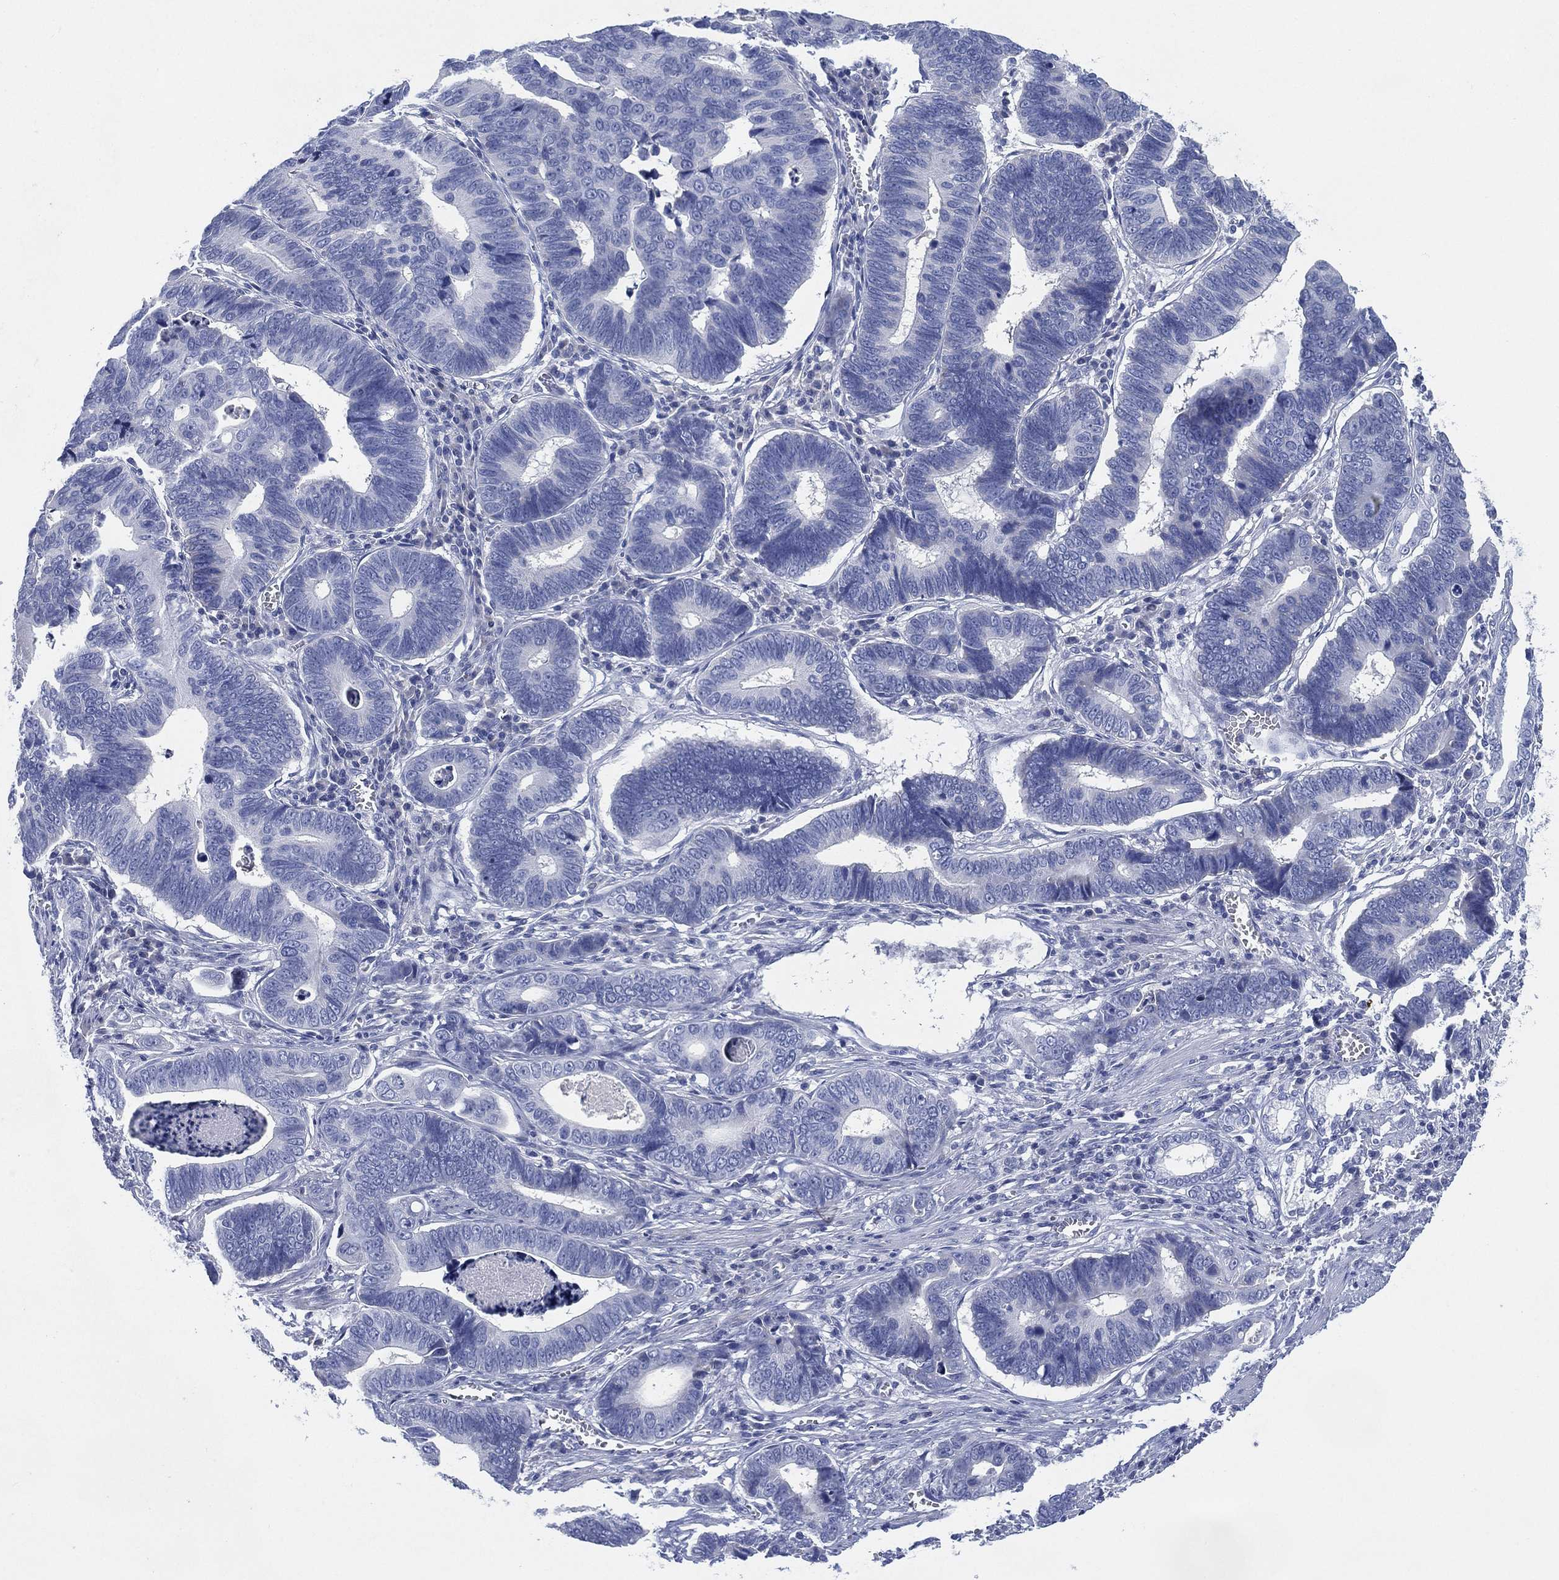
{"staining": {"intensity": "negative", "quantity": "none", "location": "none"}, "tissue": "stomach cancer", "cell_type": "Tumor cells", "image_type": "cancer", "snomed": [{"axis": "morphology", "description": "Adenocarcinoma, NOS"}, {"axis": "topography", "description": "Stomach"}], "caption": "Stomach adenocarcinoma stained for a protein using immunohistochemistry (IHC) demonstrates no expression tumor cells.", "gene": "ADAD2", "patient": {"sex": "male", "age": 84}}